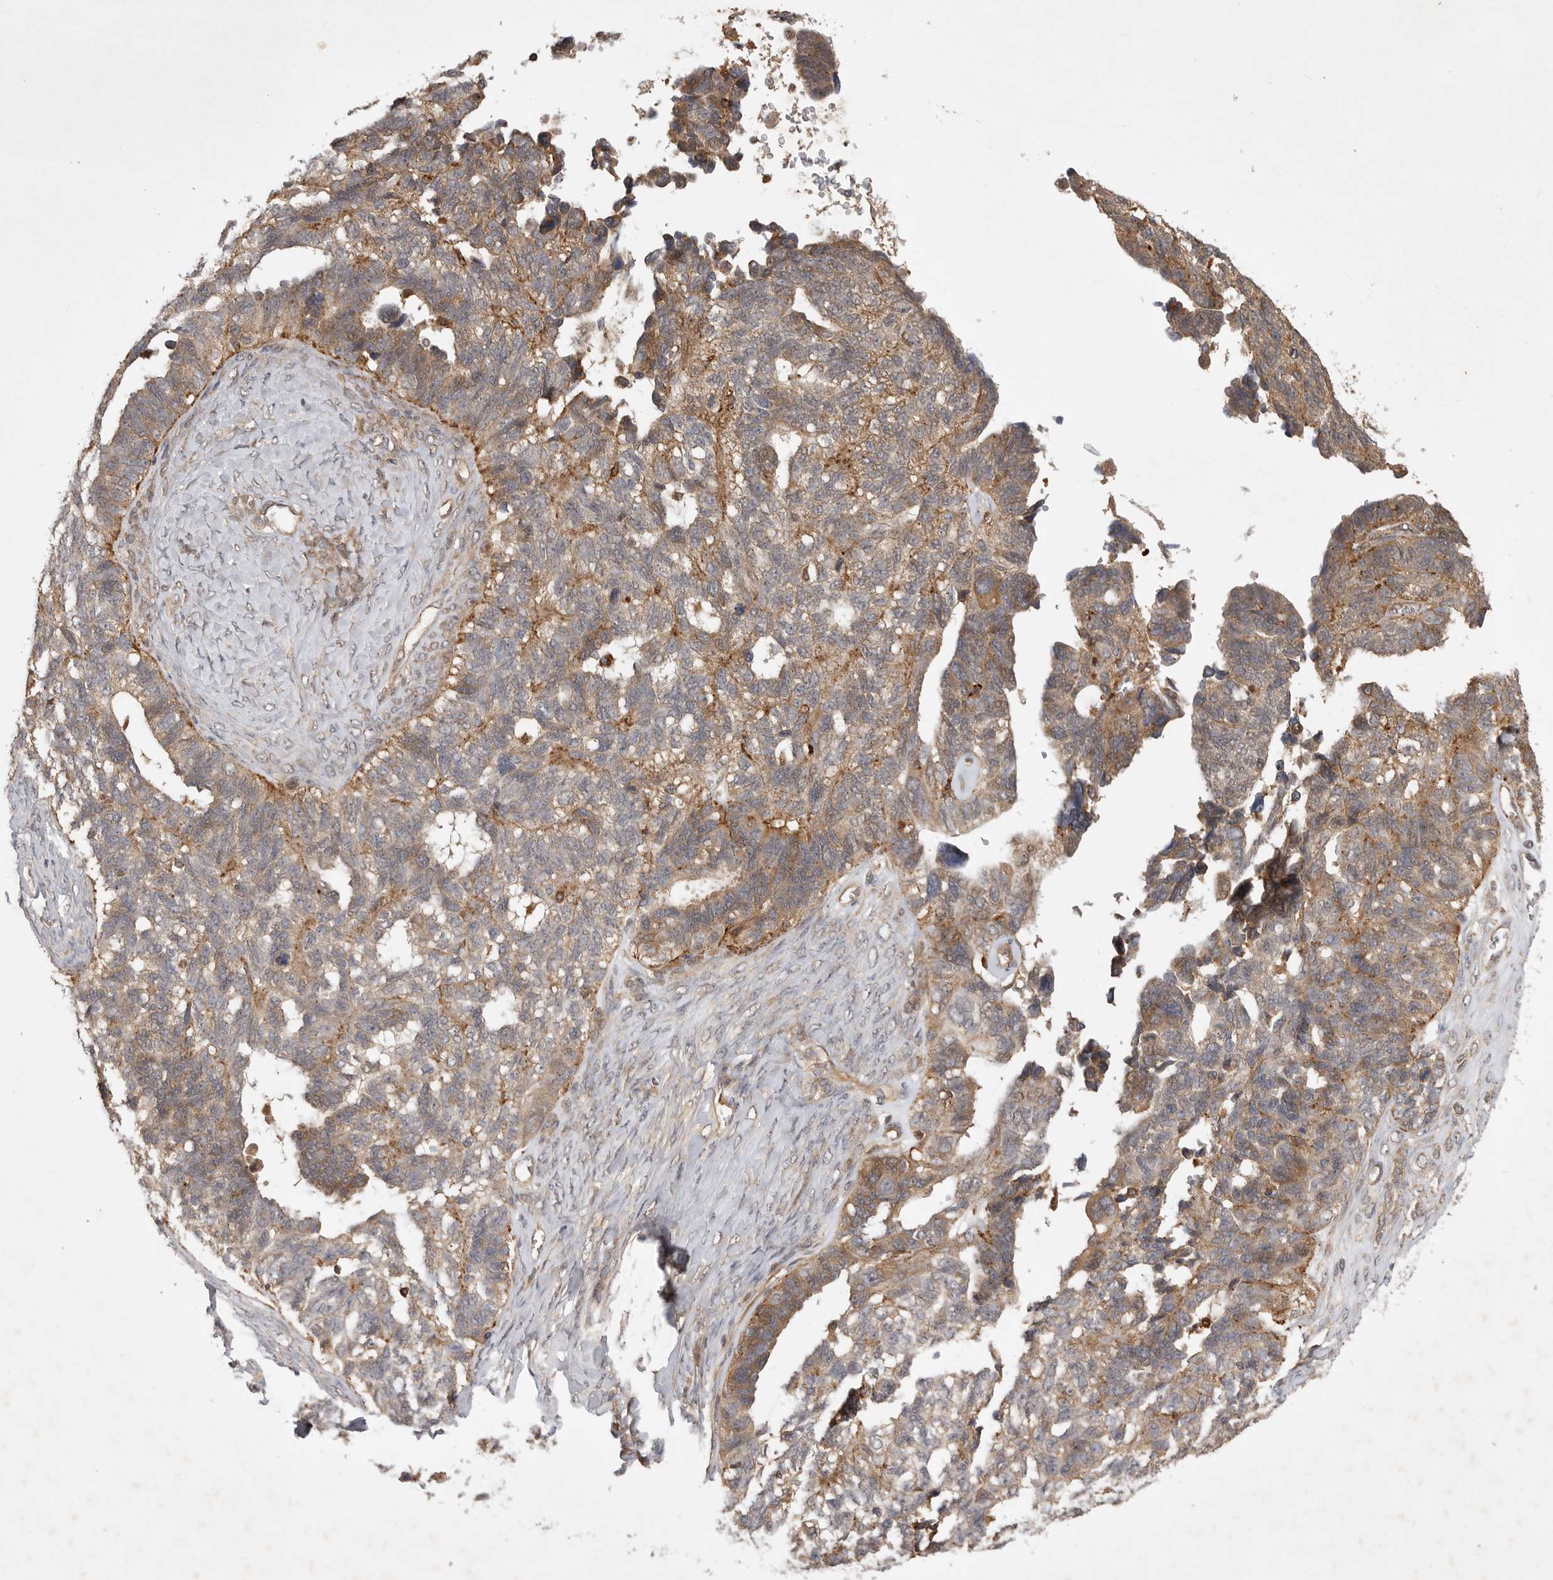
{"staining": {"intensity": "moderate", "quantity": ">75%", "location": "cytoplasmic/membranous"}, "tissue": "ovarian cancer", "cell_type": "Tumor cells", "image_type": "cancer", "snomed": [{"axis": "morphology", "description": "Cystadenocarcinoma, serous, NOS"}, {"axis": "topography", "description": "Ovary"}], "caption": "Human ovarian cancer (serous cystadenocarcinoma) stained for a protein (brown) exhibits moderate cytoplasmic/membranous positive staining in approximately >75% of tumor cells.", "gene": "ZNF232", "patient": {"sex": "female", "age": 79}}